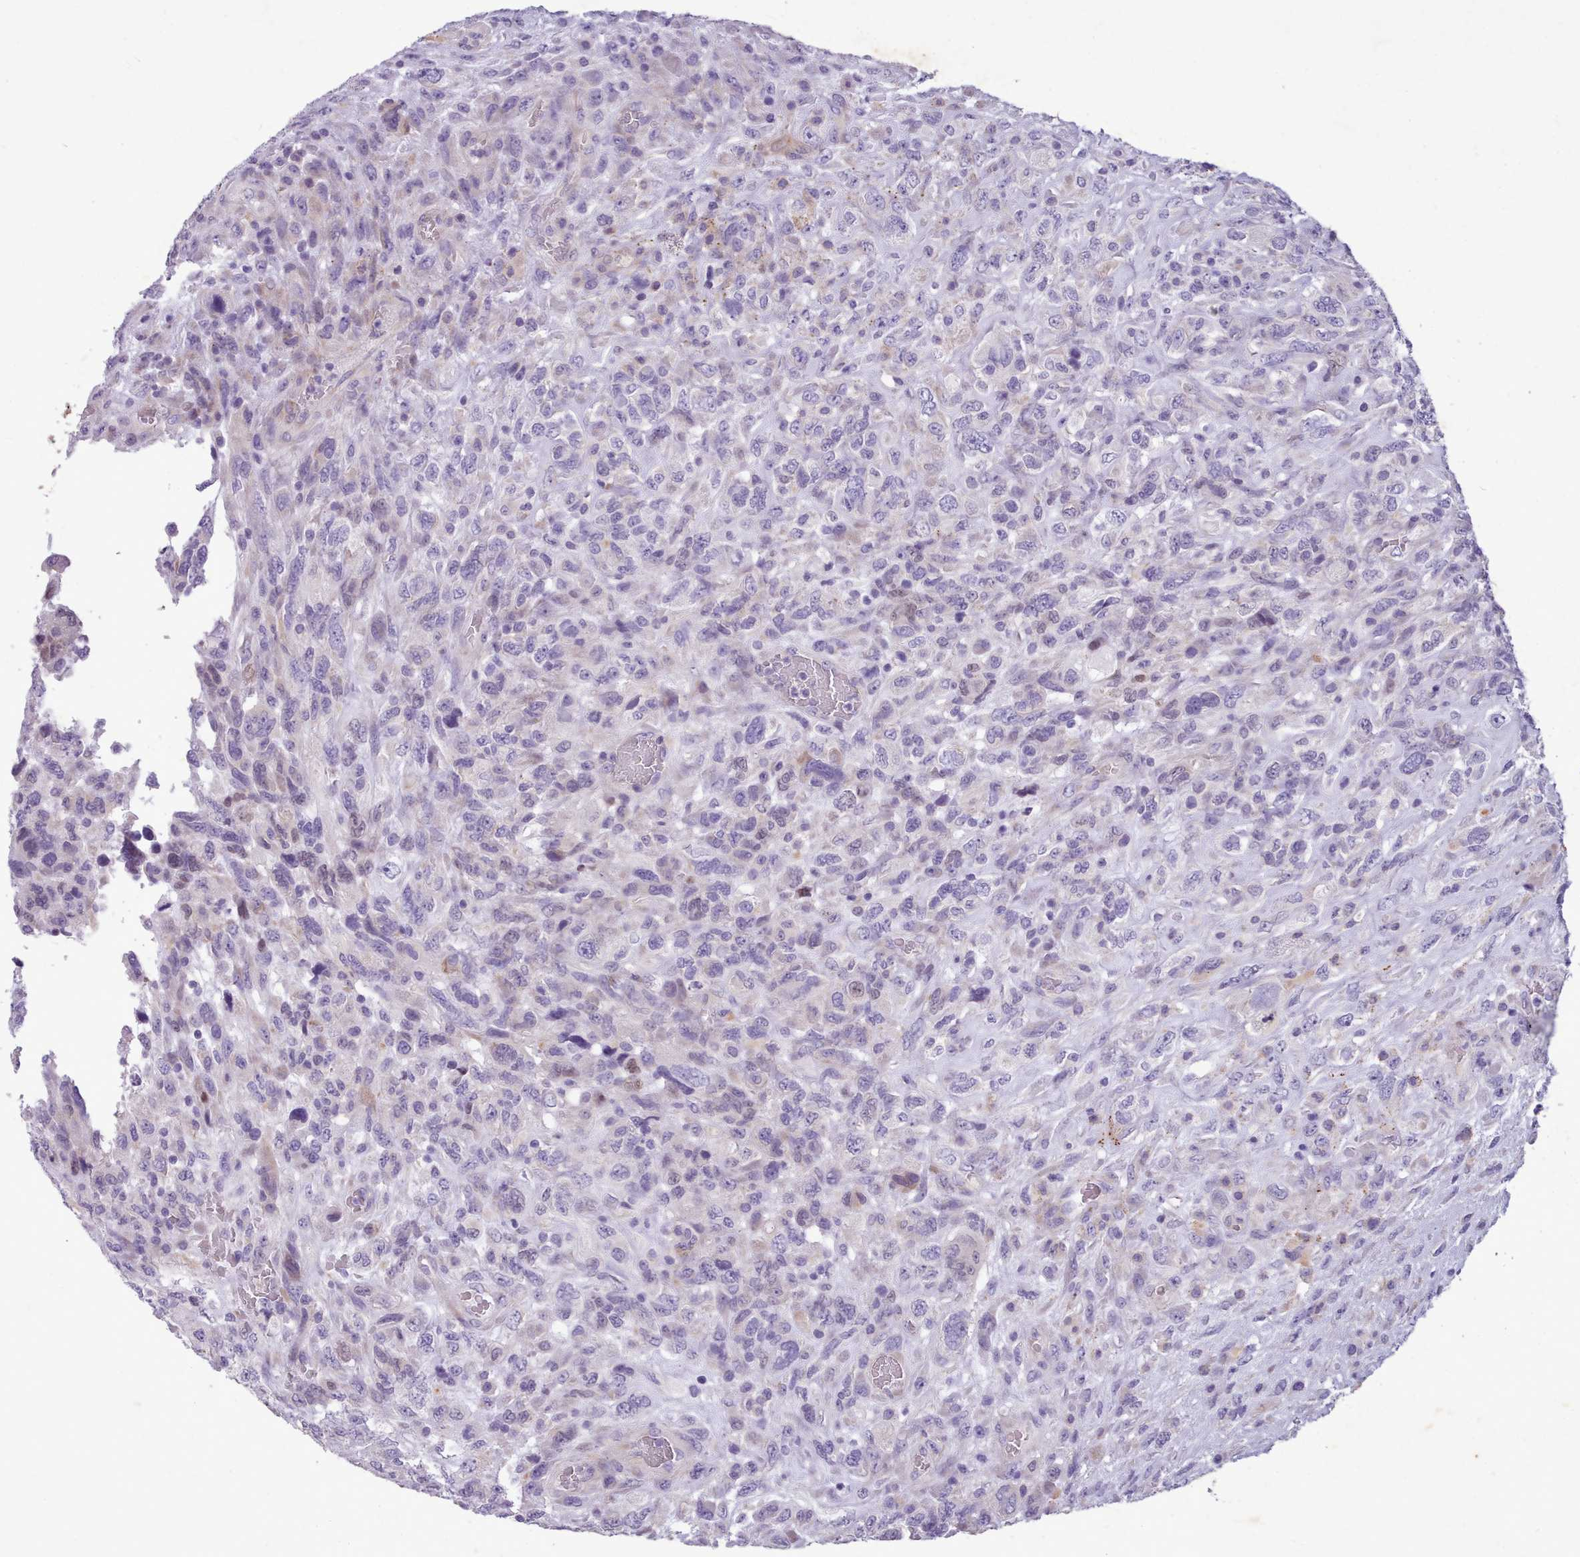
{"staining": {"intensity": "negative", "quantity": "none", "location": "none"}, "tissue": "glioma", "cell_type": "Tumor cells", "image_type": "cancer", "snomed": [{"axis": "morphology", "description": "Glioma, malignant, High grade"}, {"axis": "topography", "description": "Brain"}], "caption": "Histopathology image shows no protein staining in tumor cells of malignant glioma (high-grade) tissue.", "gene": "KCNT2", "patient": {"sex": "male", "age": 61}}